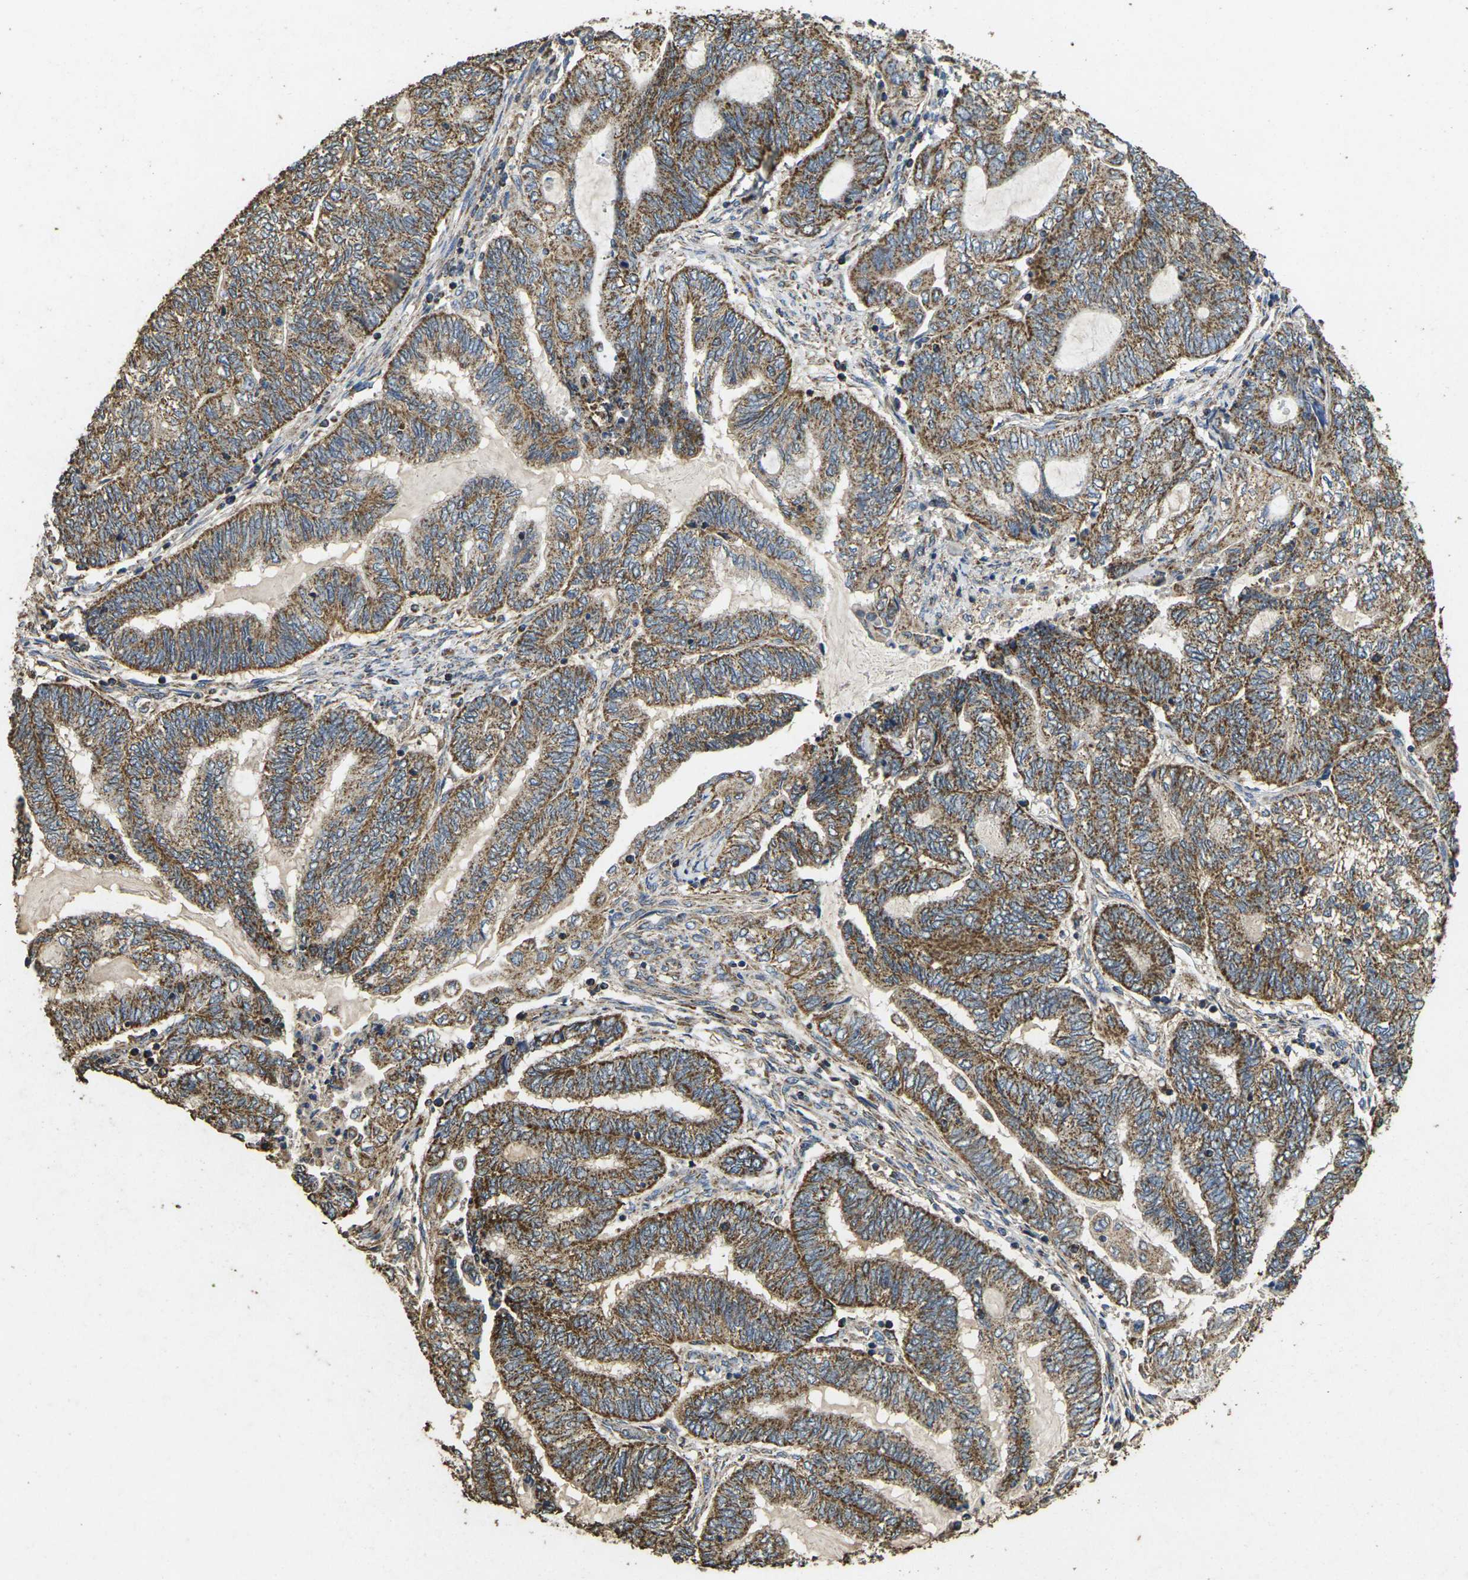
{"staining": {"intensity": "moderate", "quantity": ">75%", "location": "cytoplasmic/membranous"}, "tissue": "endometrial cancer", "cell_type": "Tumor cells", "image_type": "cancer", "snomed": [{"axis": "morphology", "description": "Adenocarcinoma, NOS"}, {"axis": "topography", "description": "Uterus"}, {"axis": "topography", "description": "Endometrium"}], "caption": "This is an image of immunohistochemistry staining of endometrial cancer, which shows moderate expression in the cytoplasmic/membranous of tumor cells.", "gene": "MAPK11", "patient": {"sex": "female", "age": 70}}